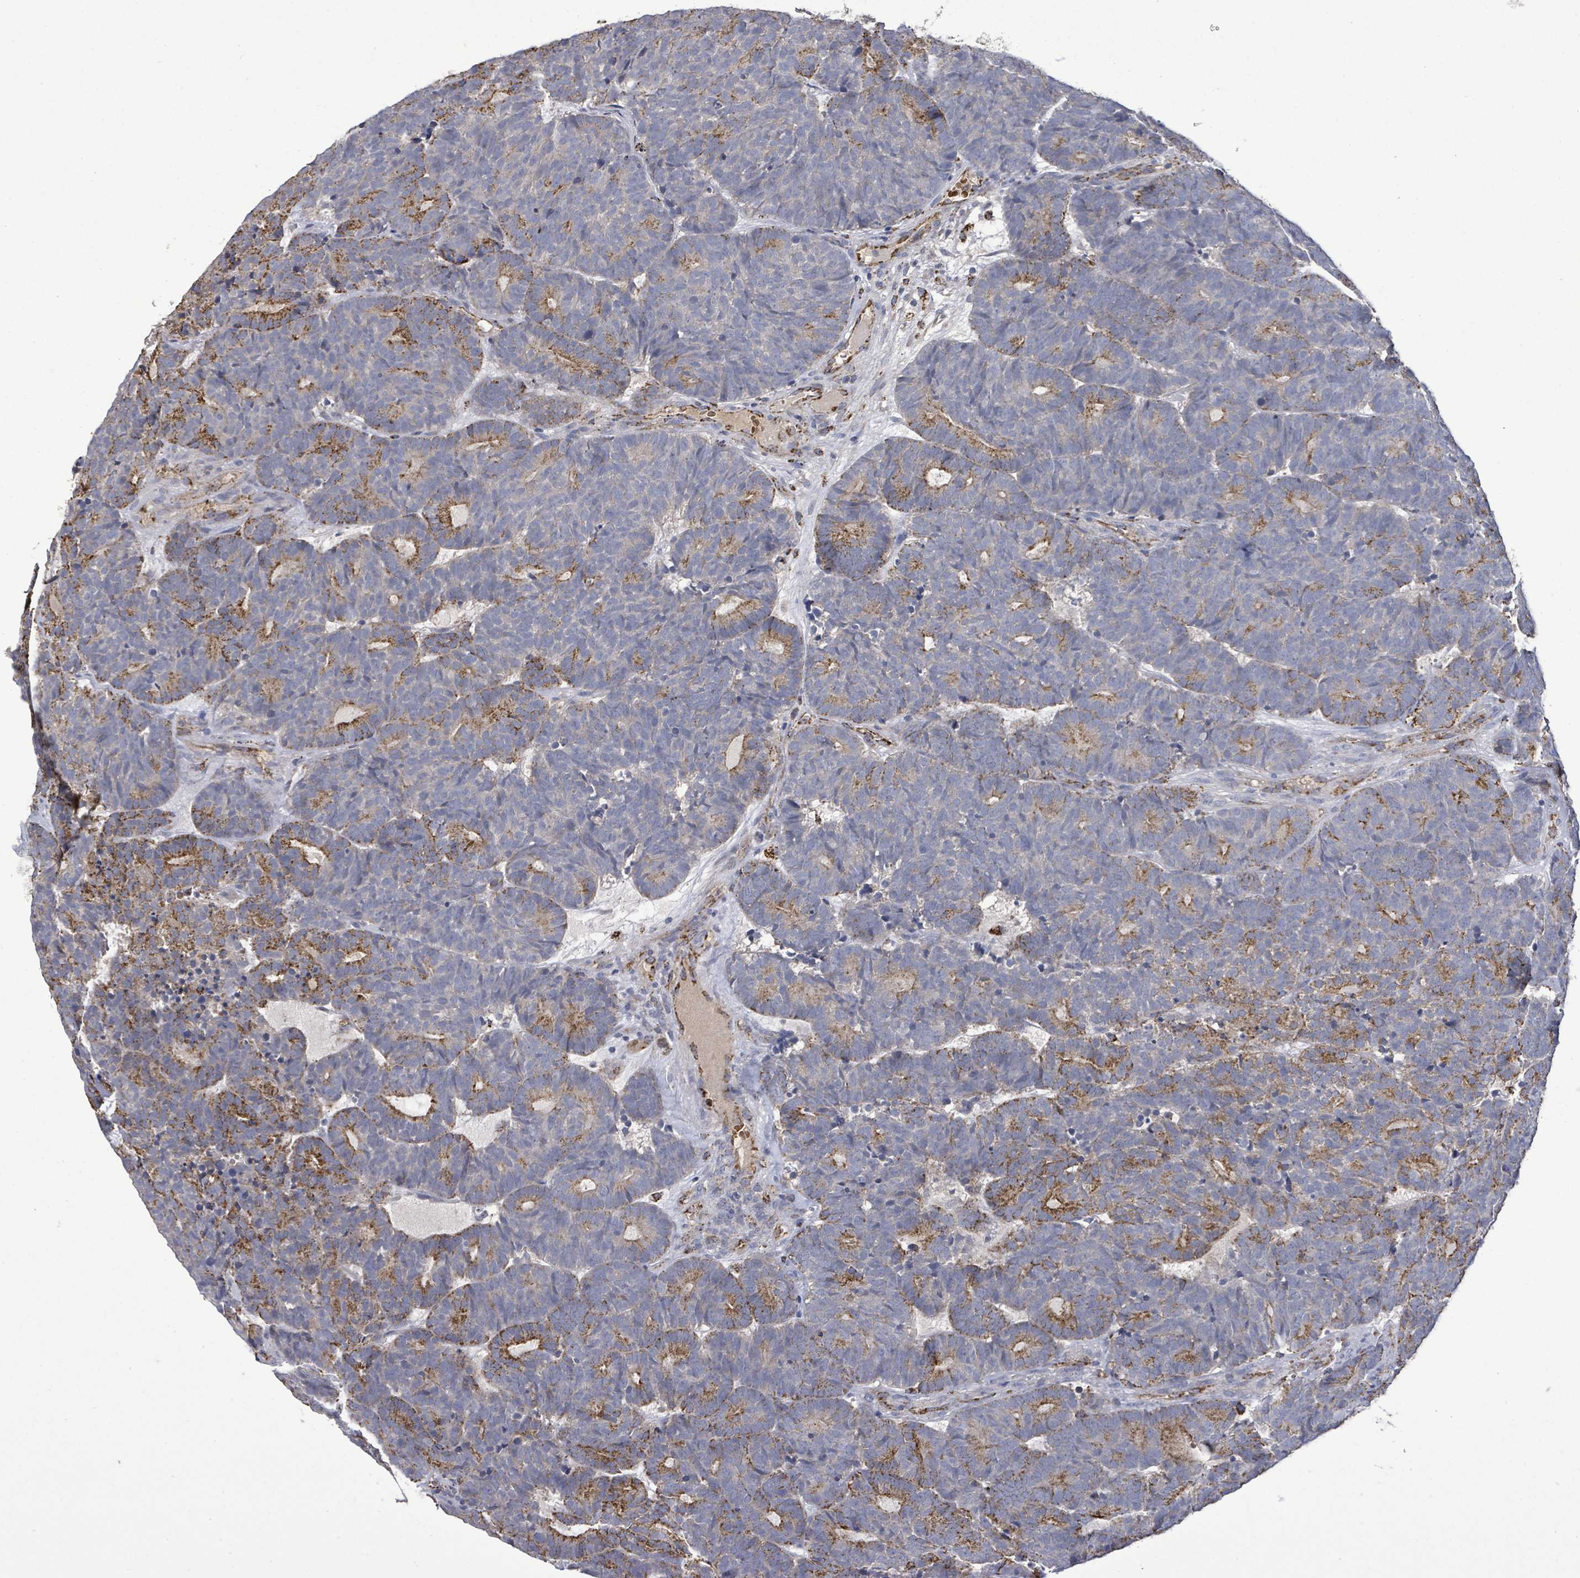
{"staining": {"intensity": "strong", "quantity": "25%-75%", "location": "cytoplasmic/membranous"}, "tissue": "head and neck cancer", "cell_type": "Tumor cells", "image_type": "cancer", "snomed": [{"axis": "morphology", "description": "Adenocarcinoma, NOS"}, {"axis": "topography", "description": "Head-Neck"}], "caption": "Strong cytoplasmic/membranous positivity is present in approximately 25%-75% of tumor cells in adenocarcinoma (head and neck).", "gene": "MTMR12", "patient": {"sex": "female", "age": 81}}